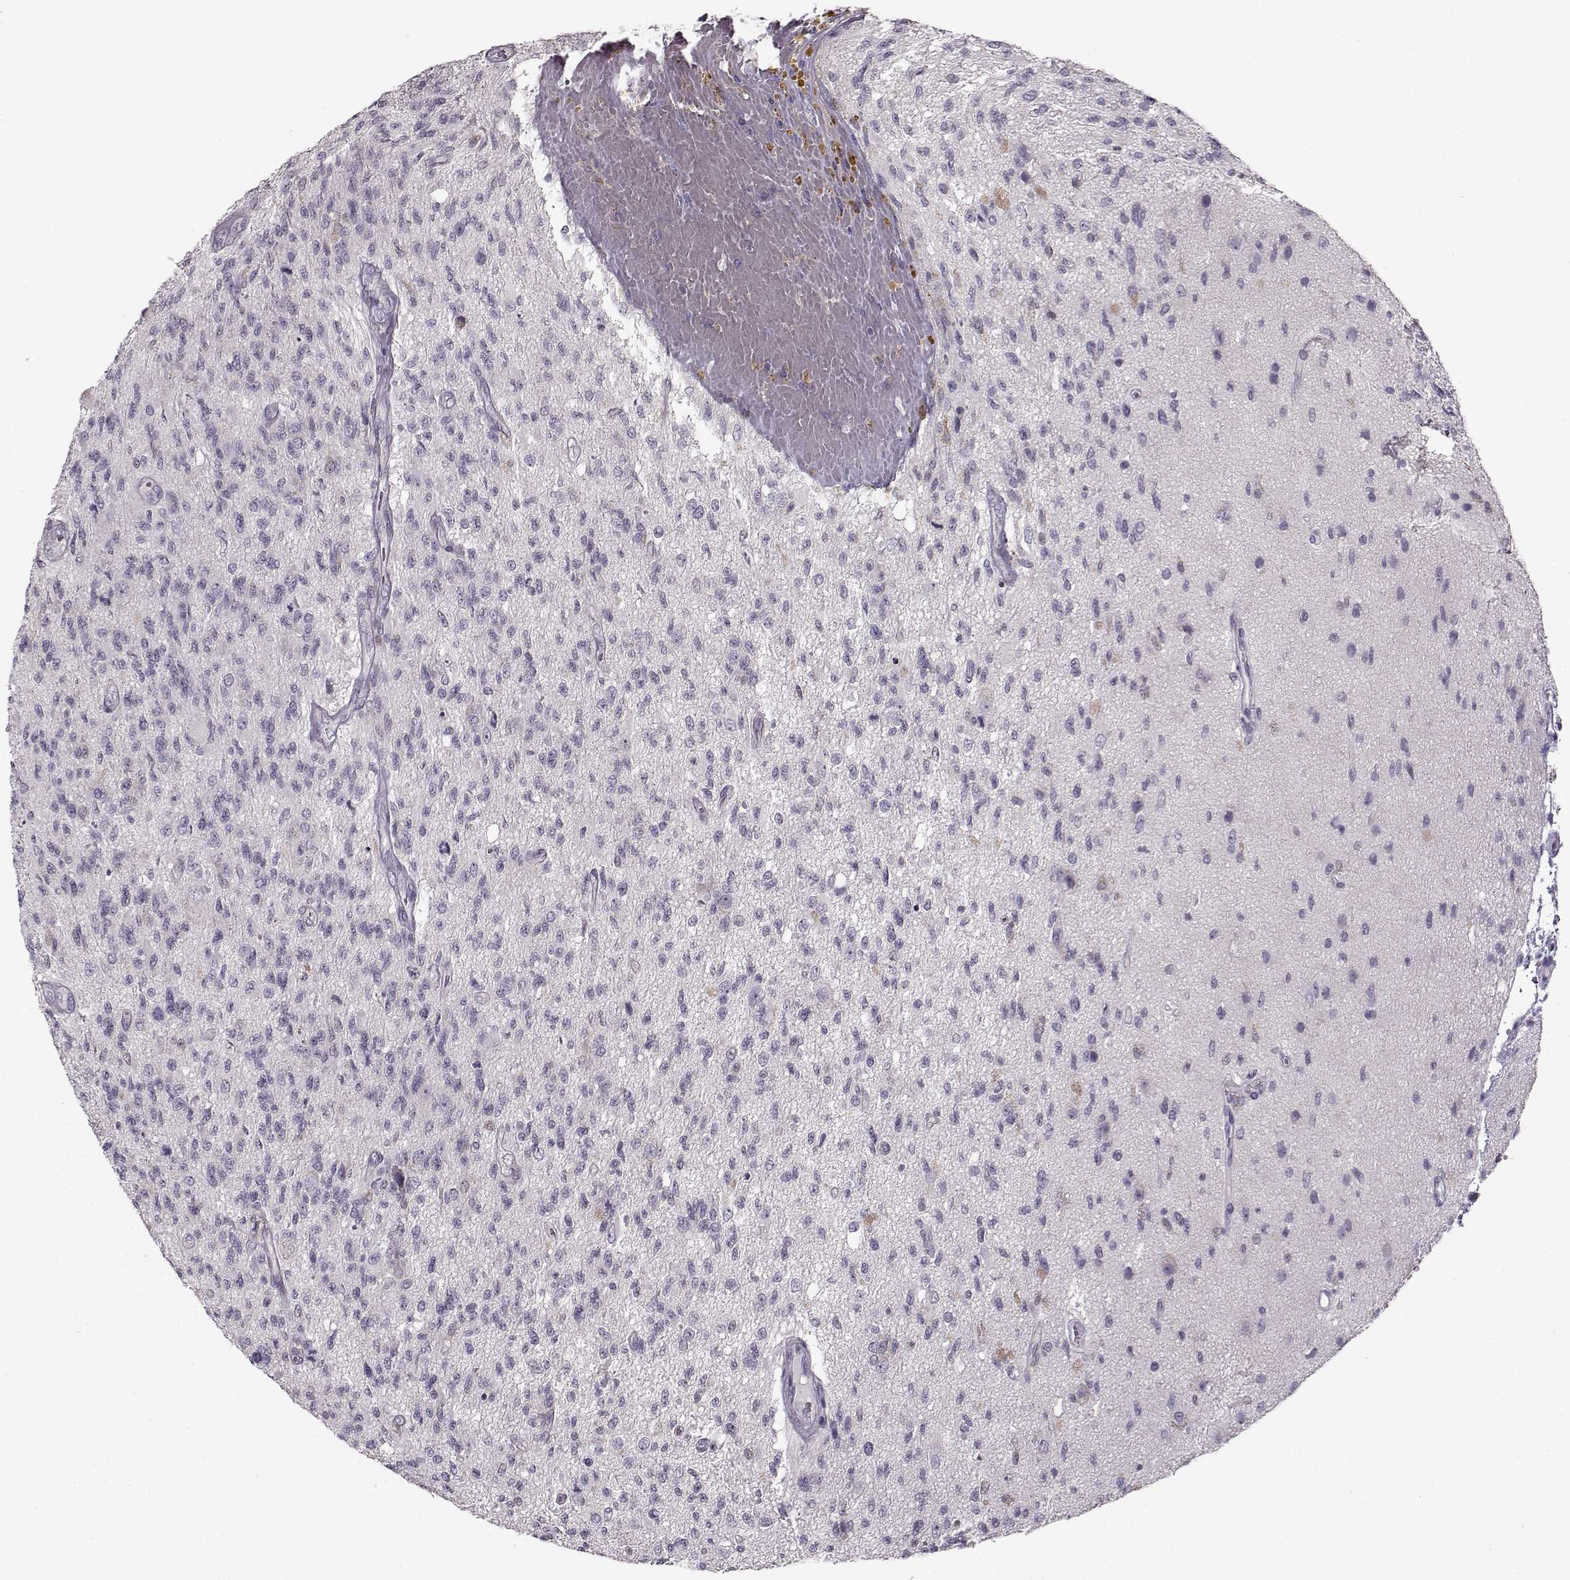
{"staining": {"intensity": "negative", "quantity": "none", "location": "none"}, "tissue": "glioma", "cell_type": "Tumor cells", "image_type": "cancer", "snomed": [{"axis": "morphology", "description": "Glioma, malignant, High grade"}, {"axis": "topography", "description": "Brain"}], "caption": "Micrograph shows no significant protein staining in tumor cells of glioma. The staining was performed using DAB (3,3'-diaminobenzidine) to visualize the protein expression in brown, while the nuclei were stained in blue with hematoxylin (Magnification: 20x).", "gene": "RP1L1", "patient": {"sex": "male", "age": 56}}